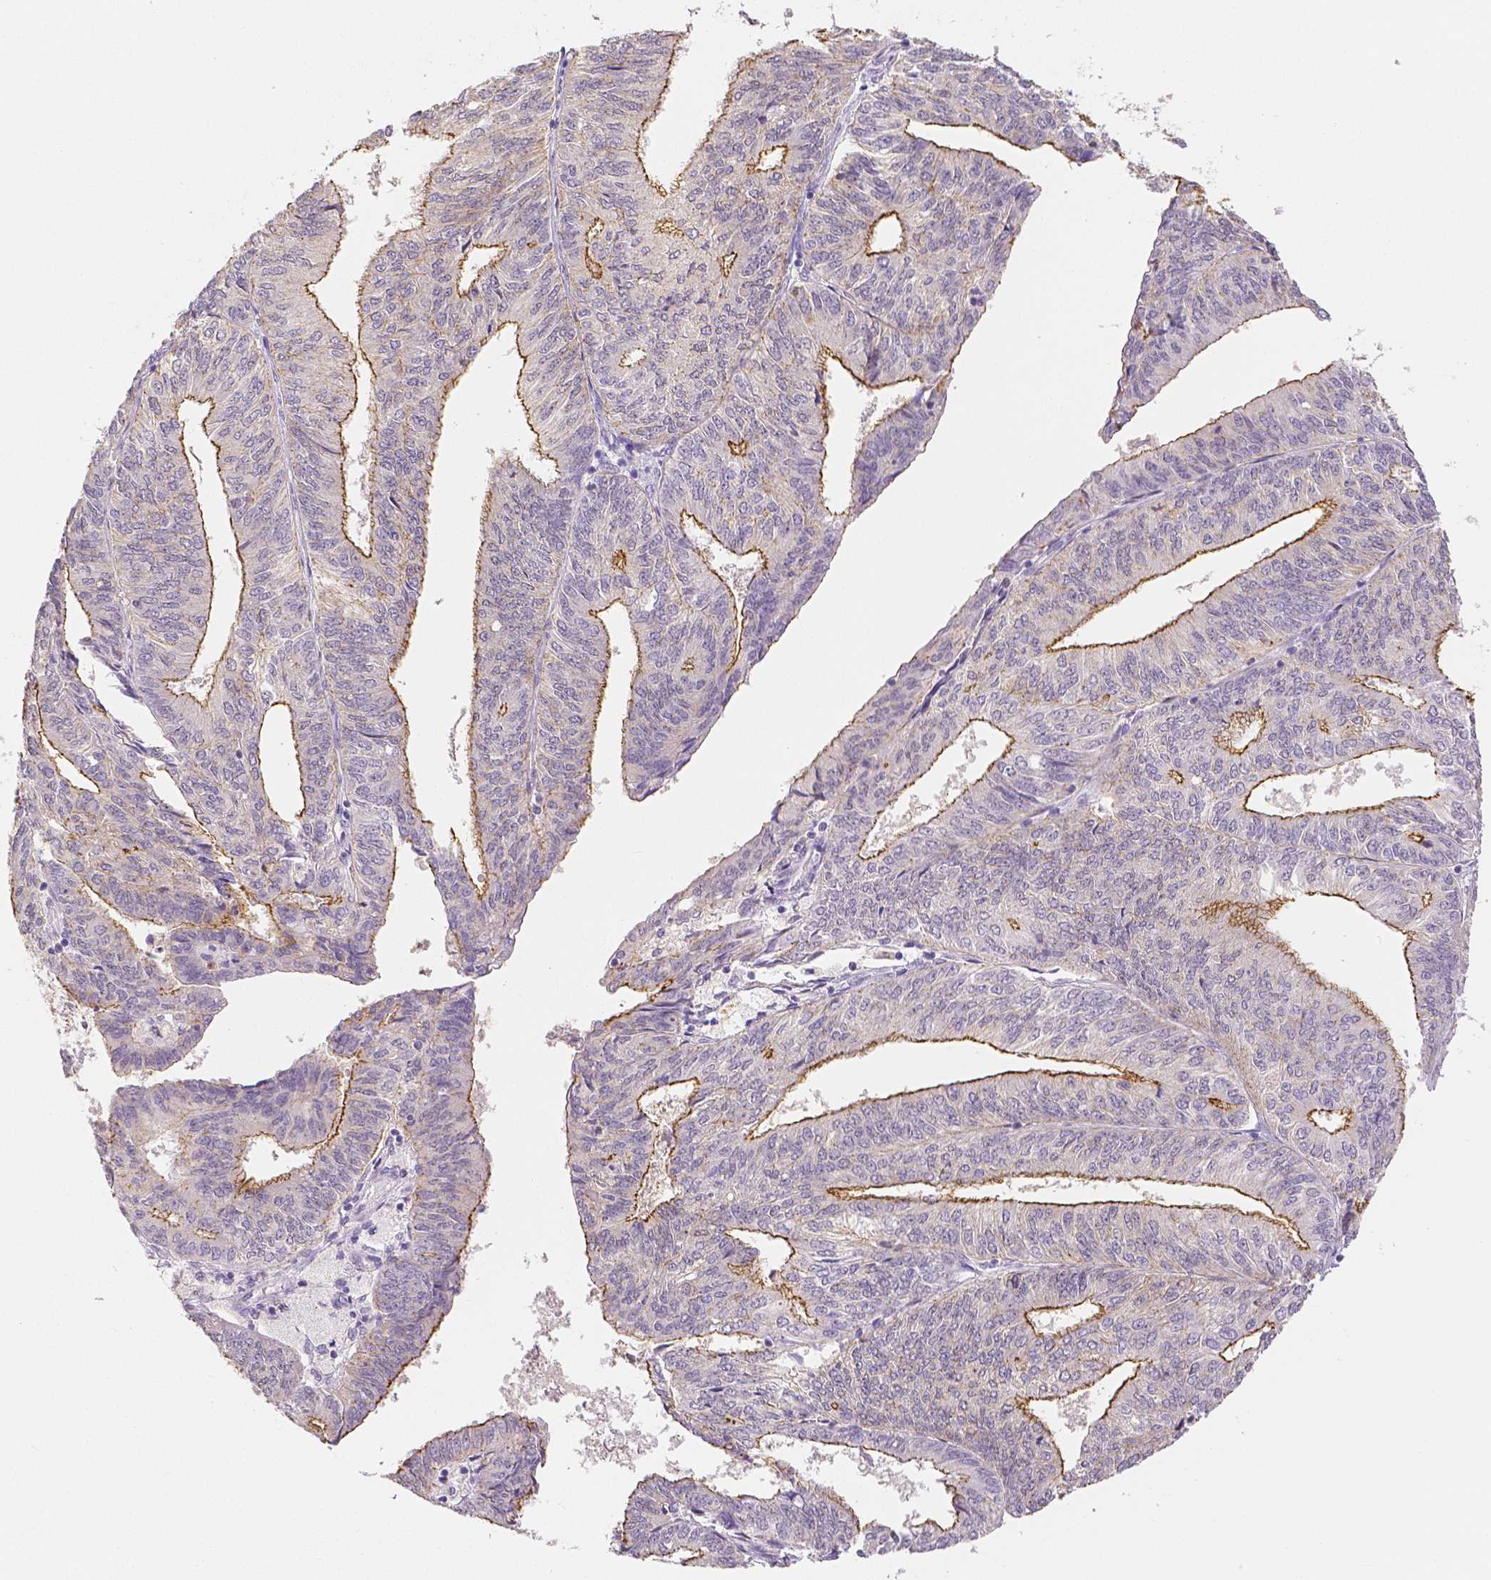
{"staining": {"intensity": "moderate", "quantity": "25%-75%", "location": "cytoplasmic/membranous"}, "tissue": "endometrial cancer", "cell_type": "Tumor cells", "image_type": "cancer", "snomed": [{"axis": "morphology", "description": "Adenocarcinoma, NOS"}, {"axis": "topography", "description": "Endometrium"}], "caption": "DAB (3,3'-diaminobenzidine) immunohistochemical staining of endometrial adenocarcinoma reveals moderate cytoplasmic/membranous protein positivity in about 25%-75% of tumor cells.", "gene": "OCLN", "patient": {"sex": "female", "age": 58}}